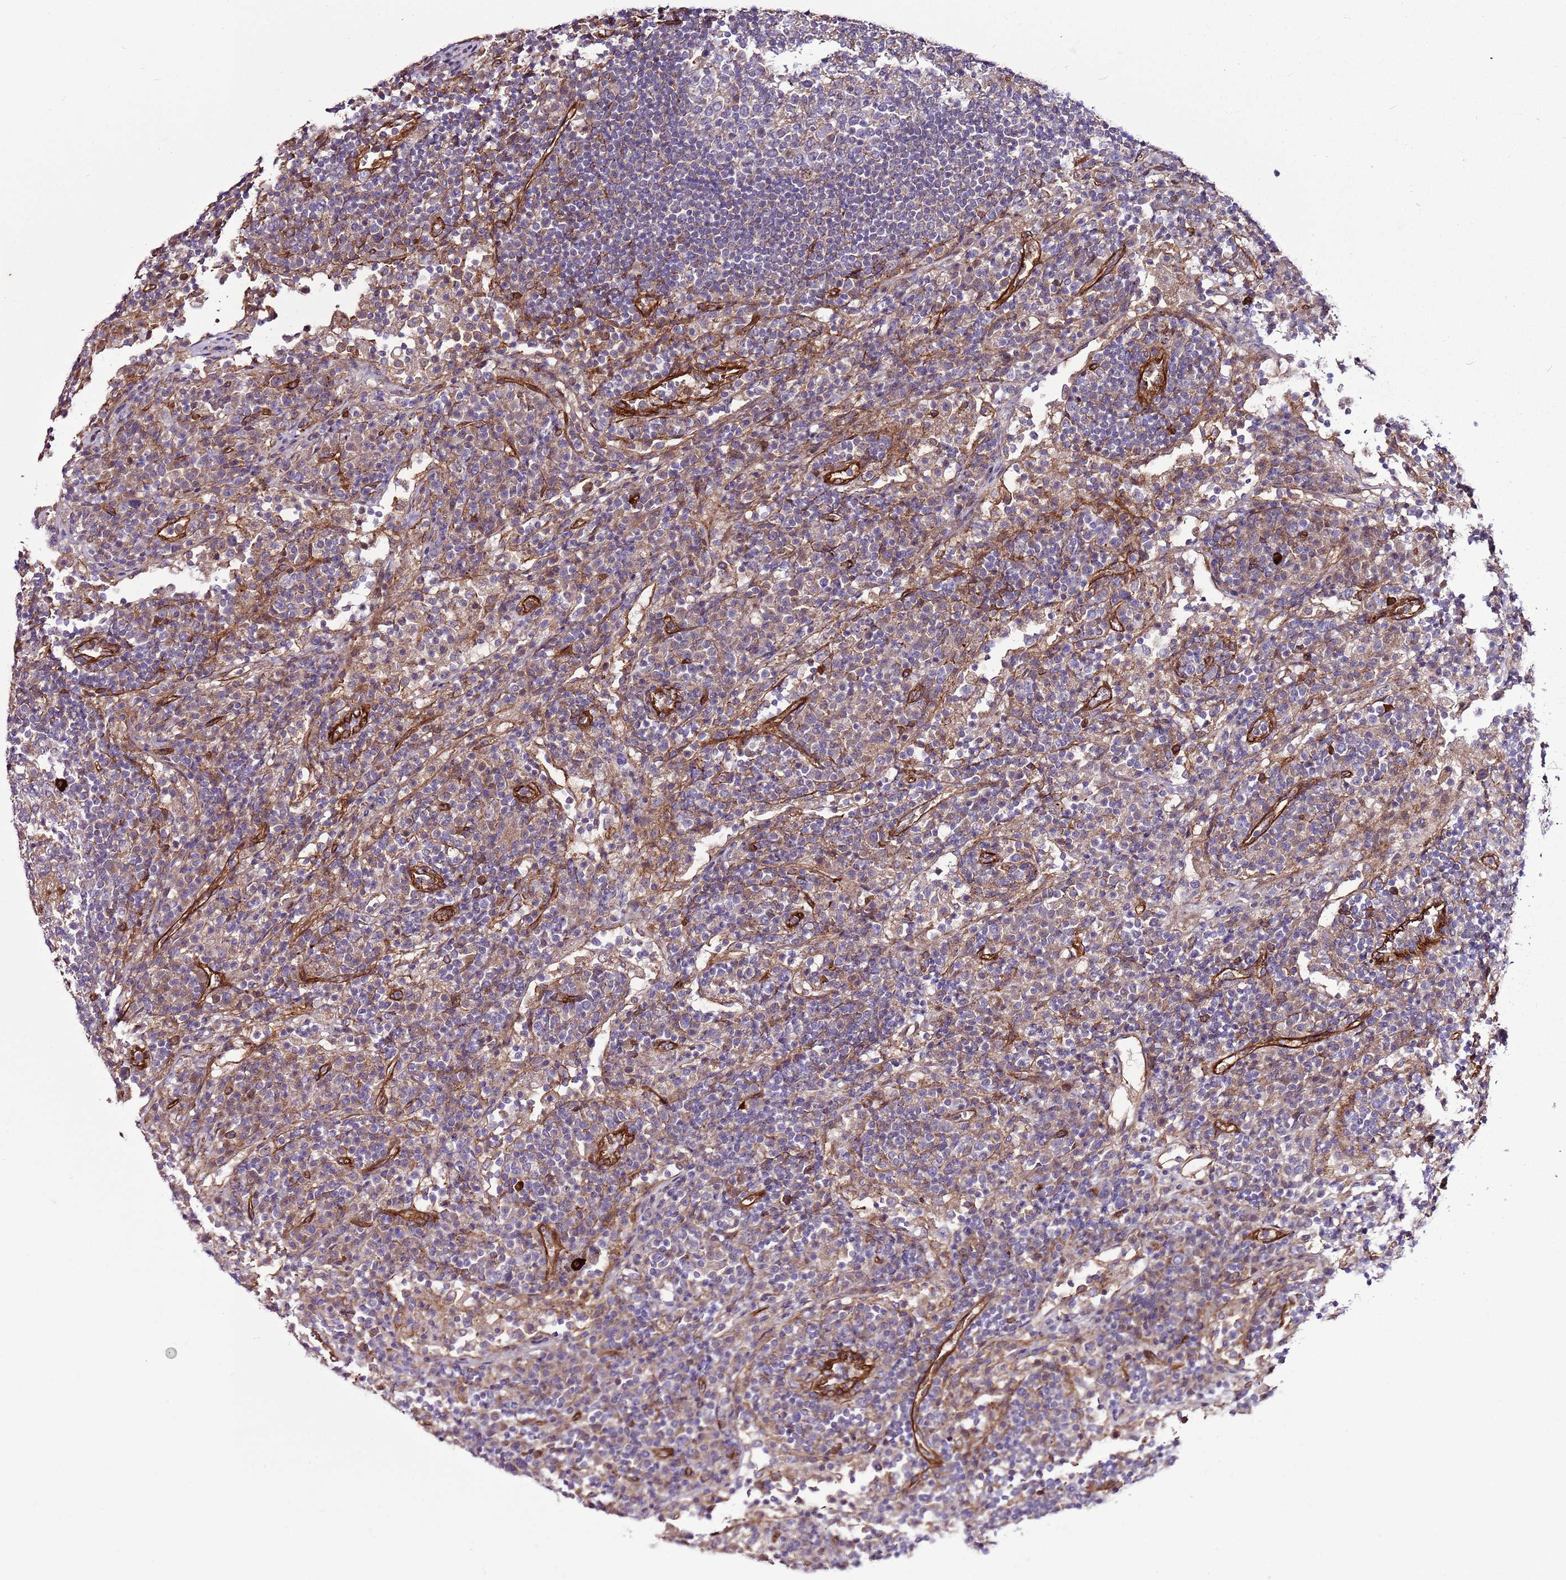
{"staining": {"intensity": "negative", "quantity": "none", "location": "none"}, "tissue": "lymph node", "cell_type": "Germinal center cells", "image_type": "normal", "snomed": [{"axis": "morphology", "description": "Normal tissue, NOS"}, {"axis": "topography", "description": "Lymph node"}], "caption": "DAB immunohistochemical staining of unremarkable human lymph node demonstrates no significant expression in germinal center cells.", "gene": "ZNF827", "patient": {"sex": "female", "age": 53}}